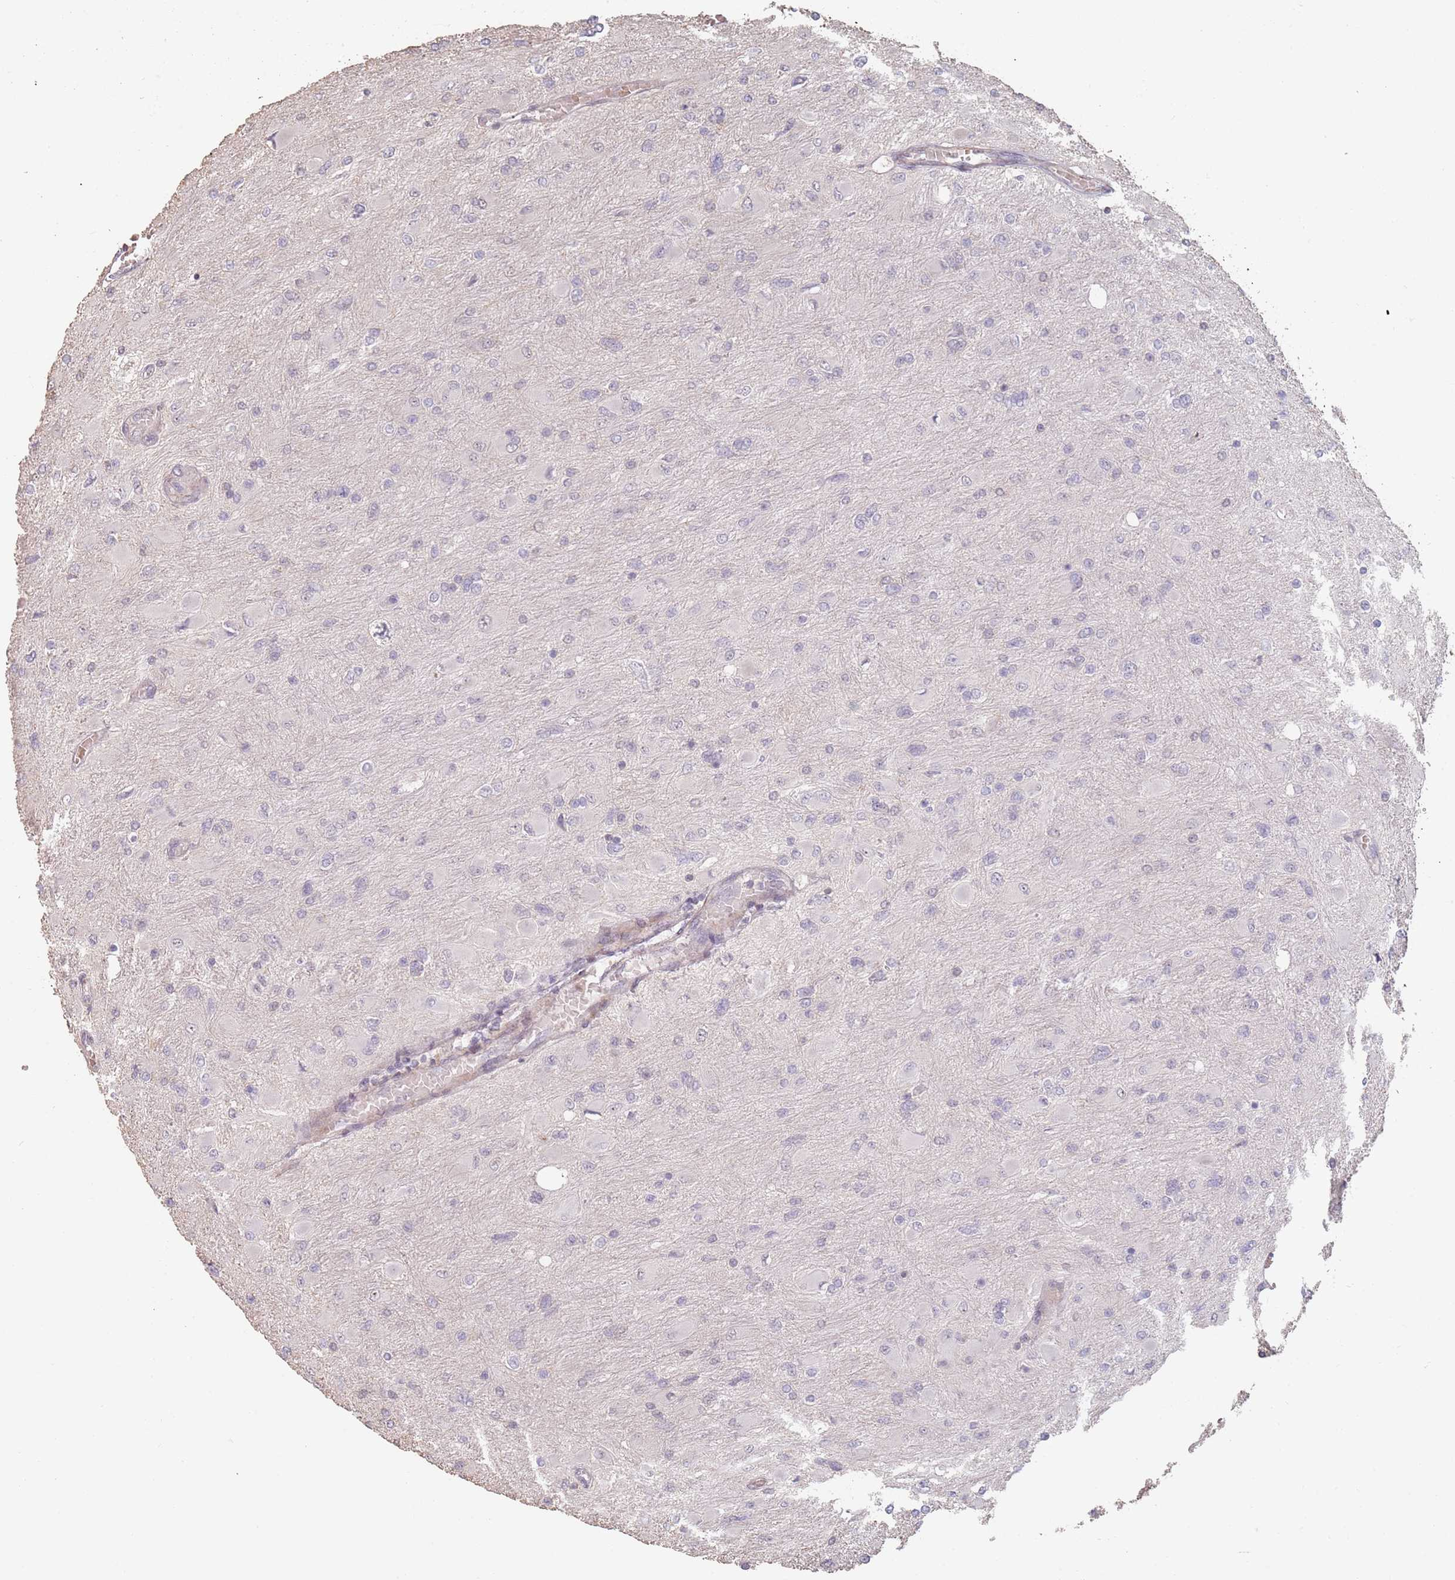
{"staining": {"intensity": "negative", "quantity": "none", "location": "none"}, "tissue": "glioma", "cell_type": "Tumor cells", "image_type": "cancer", "snomed": [{"axis": "morphology", "description": "Glioma, malignant, High grade"}, {"axis": "topography", "description": "Cerebral cortex"}], "caption": "This is a photomicrograph of immunohistochemistry staining of glioma, which shows no expression in tumor cells.", "gene": "ADTRP", "patient": {"sex": "female", "age": 36}}